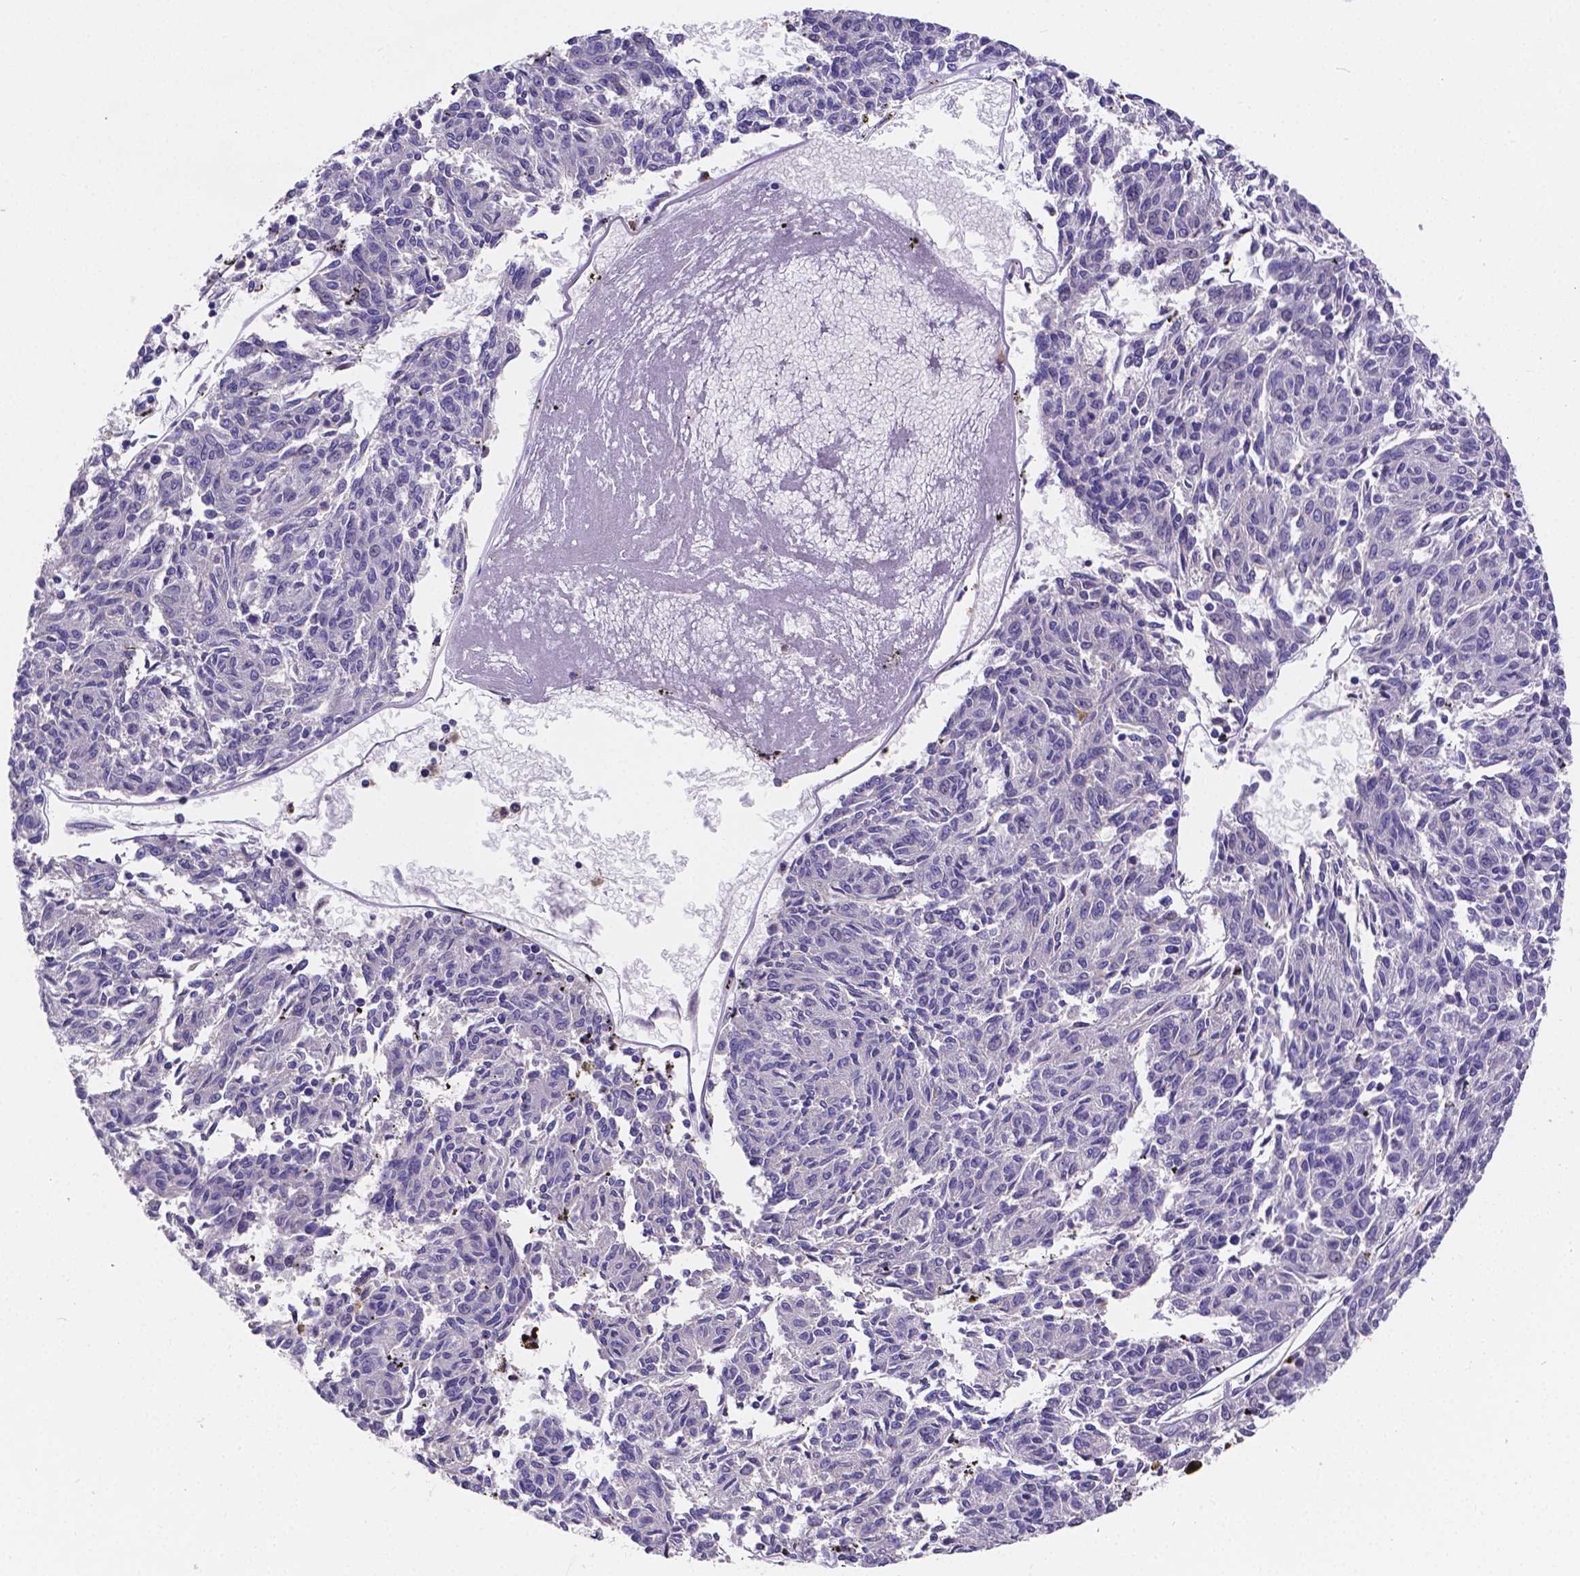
{"staining": {"intensity": "negative", "quantity": "none", "location": "none"}, "tissue": "melanoma", "cell_type": "Tumor cells", "image_type": "cancer", "snomed": [{"axis": "morphology", "description": "Malignant melanoma, NOS"}, {"axis": "topography", "description": "Skin"}], "caption": "Tumor cells show no significant protein staining in melanoma.", "gene": "ATP6V1D", "patient": {"sex": "female", "age": 72}}